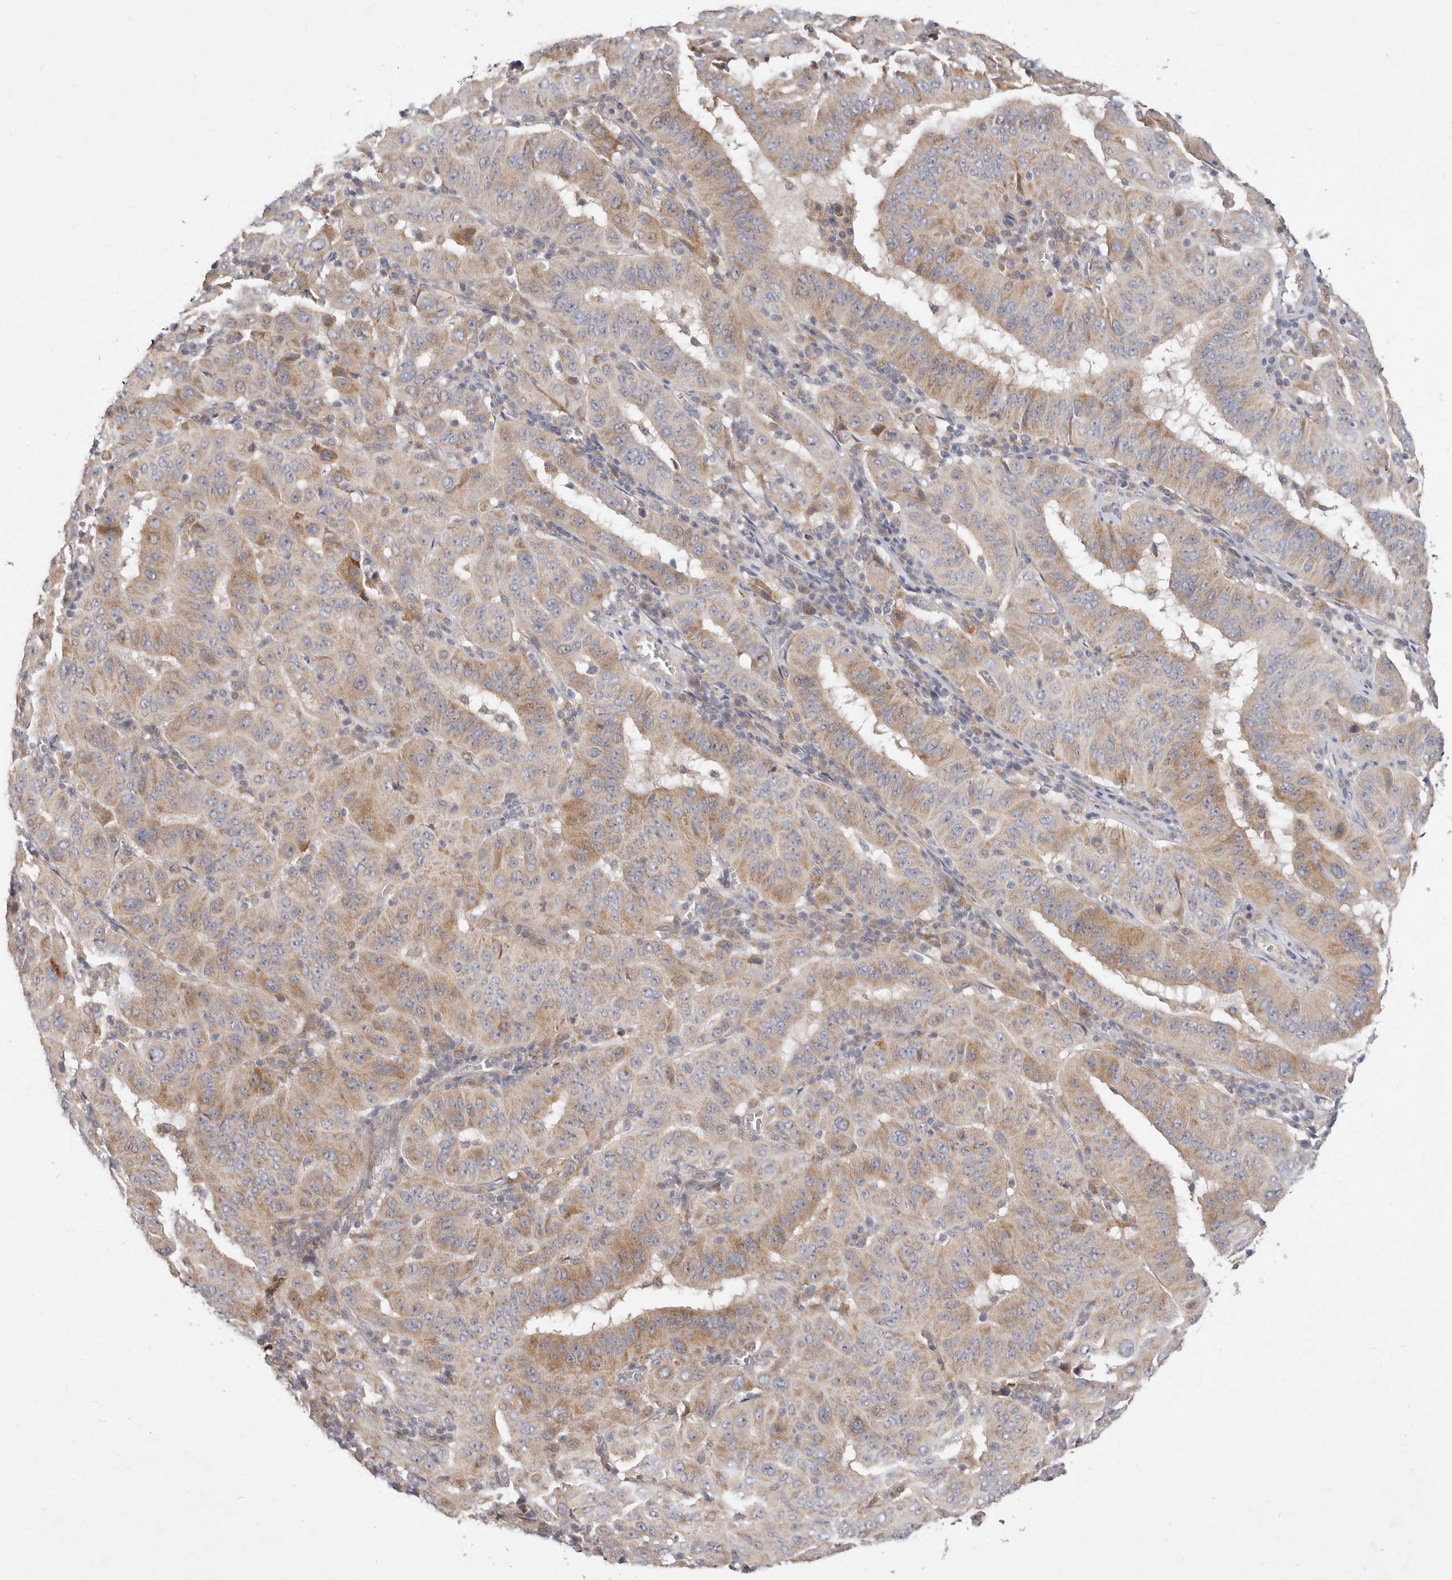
{"staining": {"intensity": "moderate", "quantity": "25%-75%", "location": "cytoplasmic/membranous"}, "tissue": "pancreatic cancer", "cell_type": "Tumor cells", "image_type": "cancer", "snomed": [{"axis": "morphology", "description": "Adenocarcinoma, NOS"}, {"axis": "topography", "description": "Pancreas"}], "caption": "Human pancreatic cancer stained with a protein marker displays moderate staining in tumor cells.", "gene": "TFB2M", "patient": {"sex": "male", "age": 63}}